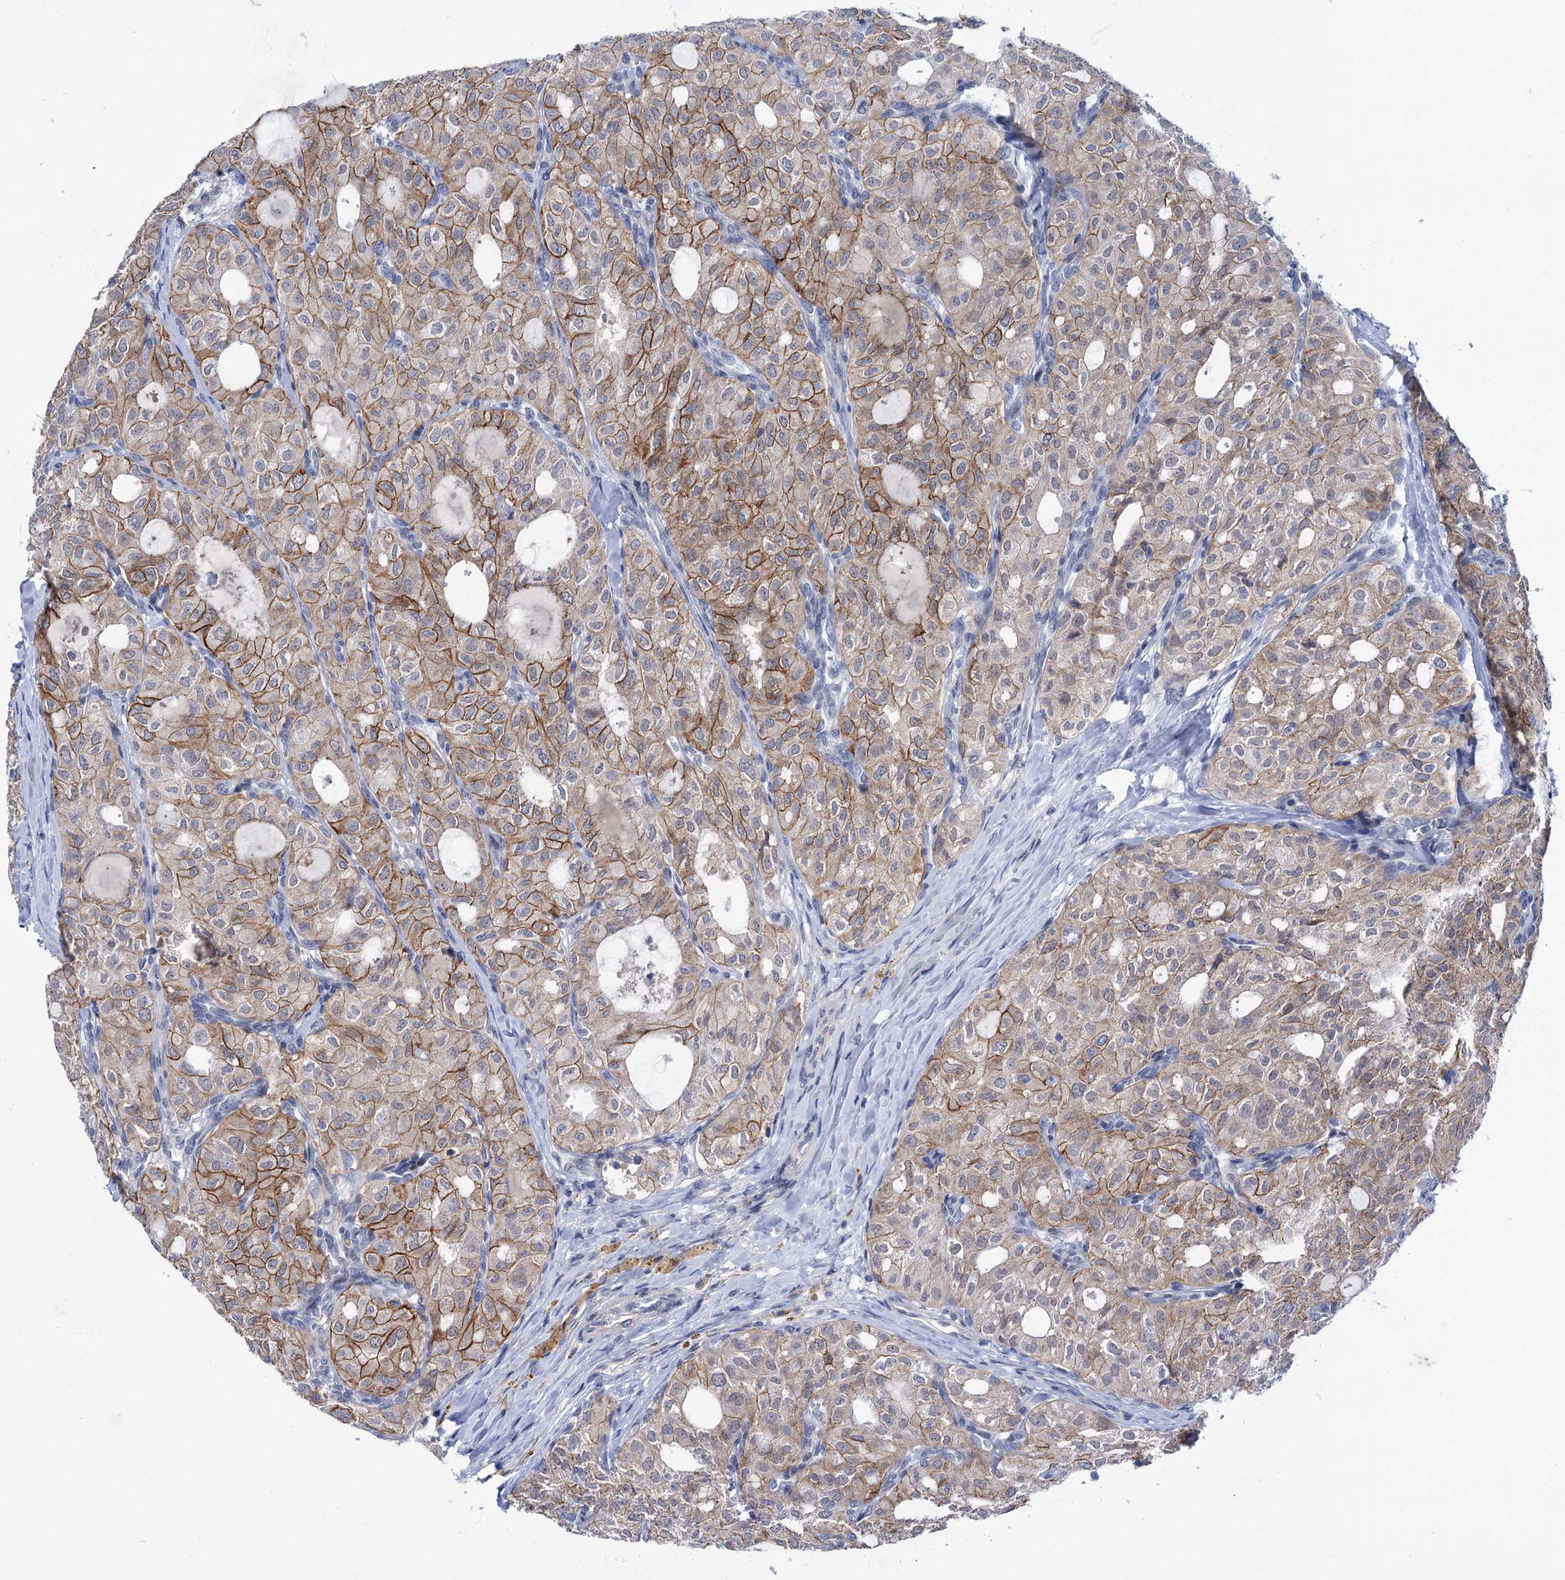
{"staining": {"intensity": "moderate", "quantity": "25%-75%", "location": "cytoplasmic/membranous"}, "tissue": "thyroid cancer", "cell_type": "Tumor cells", "image_type": "cancer", "snomed": [{"axis": "morphology", "description": "Follicular adenoma carcinoma, NOS"}, {"axis": "topography", "description": "Thyroid gland"}], "caption": "A medium amount of moderate cytoplasmic/membranous staining is identified in about 25%-75% of tumor cells in thyroid cancer tissue.", "gene": "MID1IP1", "patient": {"sex": "male", "age": 75}}